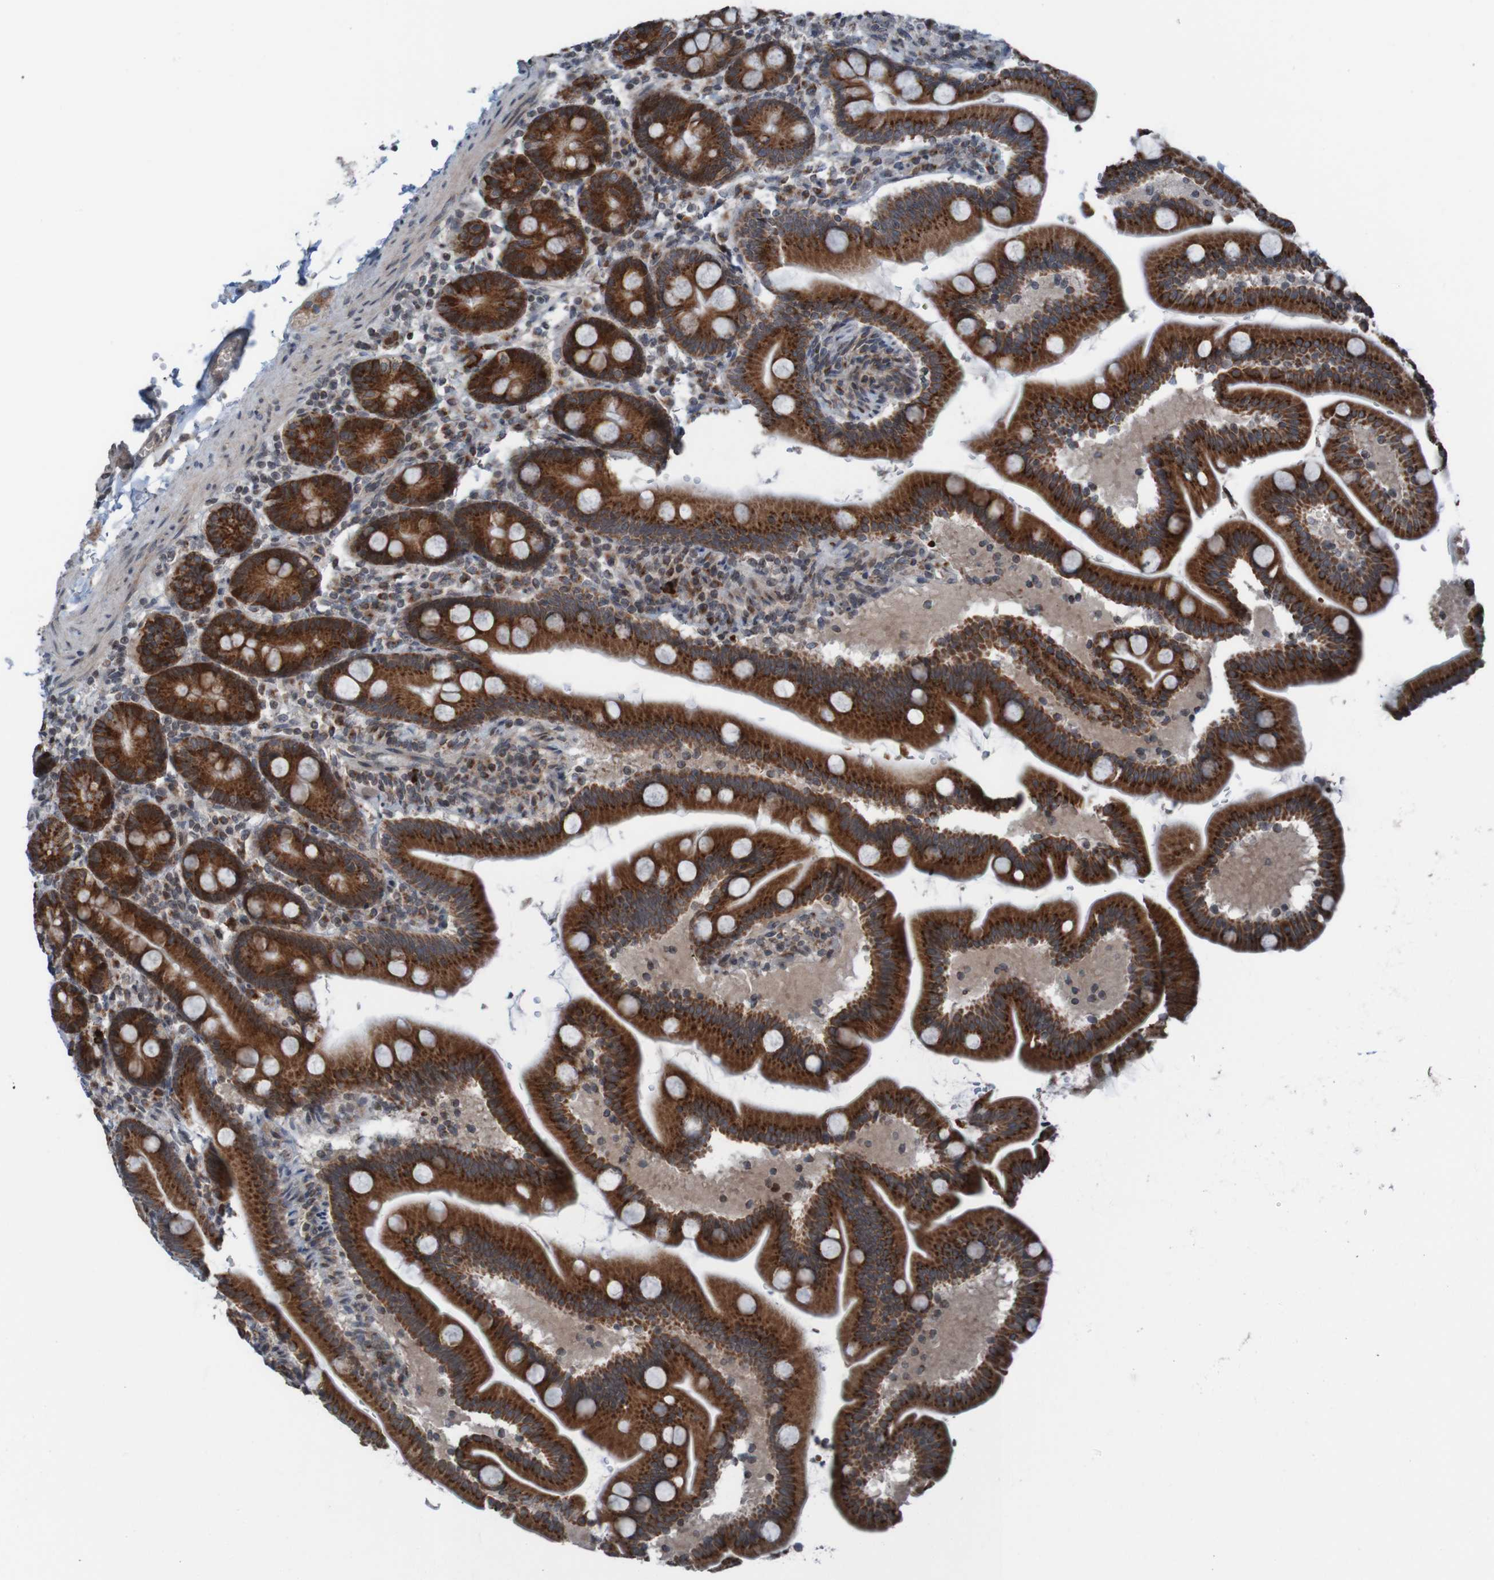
{"staining": {"intensity": "strong", "quantity": ">75%", "location": "cytoplasmic/membranous"}, "tissue": "duodenum", "cell_type": "Glandular cells", "image_type": "normal", "snomed": [{"axis": "morphology", "description": "Normal tissue, NOS"}, {"axis": "topography", "description": "Duodenum"}], "caption": "IHC staining of unremarkable duodenum, which shows high levels of strong cytoplasmic/membranous staining in approximately >75% of glandular cells indicating strong cytoplasmic/membranous protein positivity. The staining was performed using DAB (3,3'-diaminobenzidine) (brown) for protein detection and nuclei were counterstained in hematoxylin (blue).", "gene": "UNG", "patient": {"sex": "male", "age": 54}}